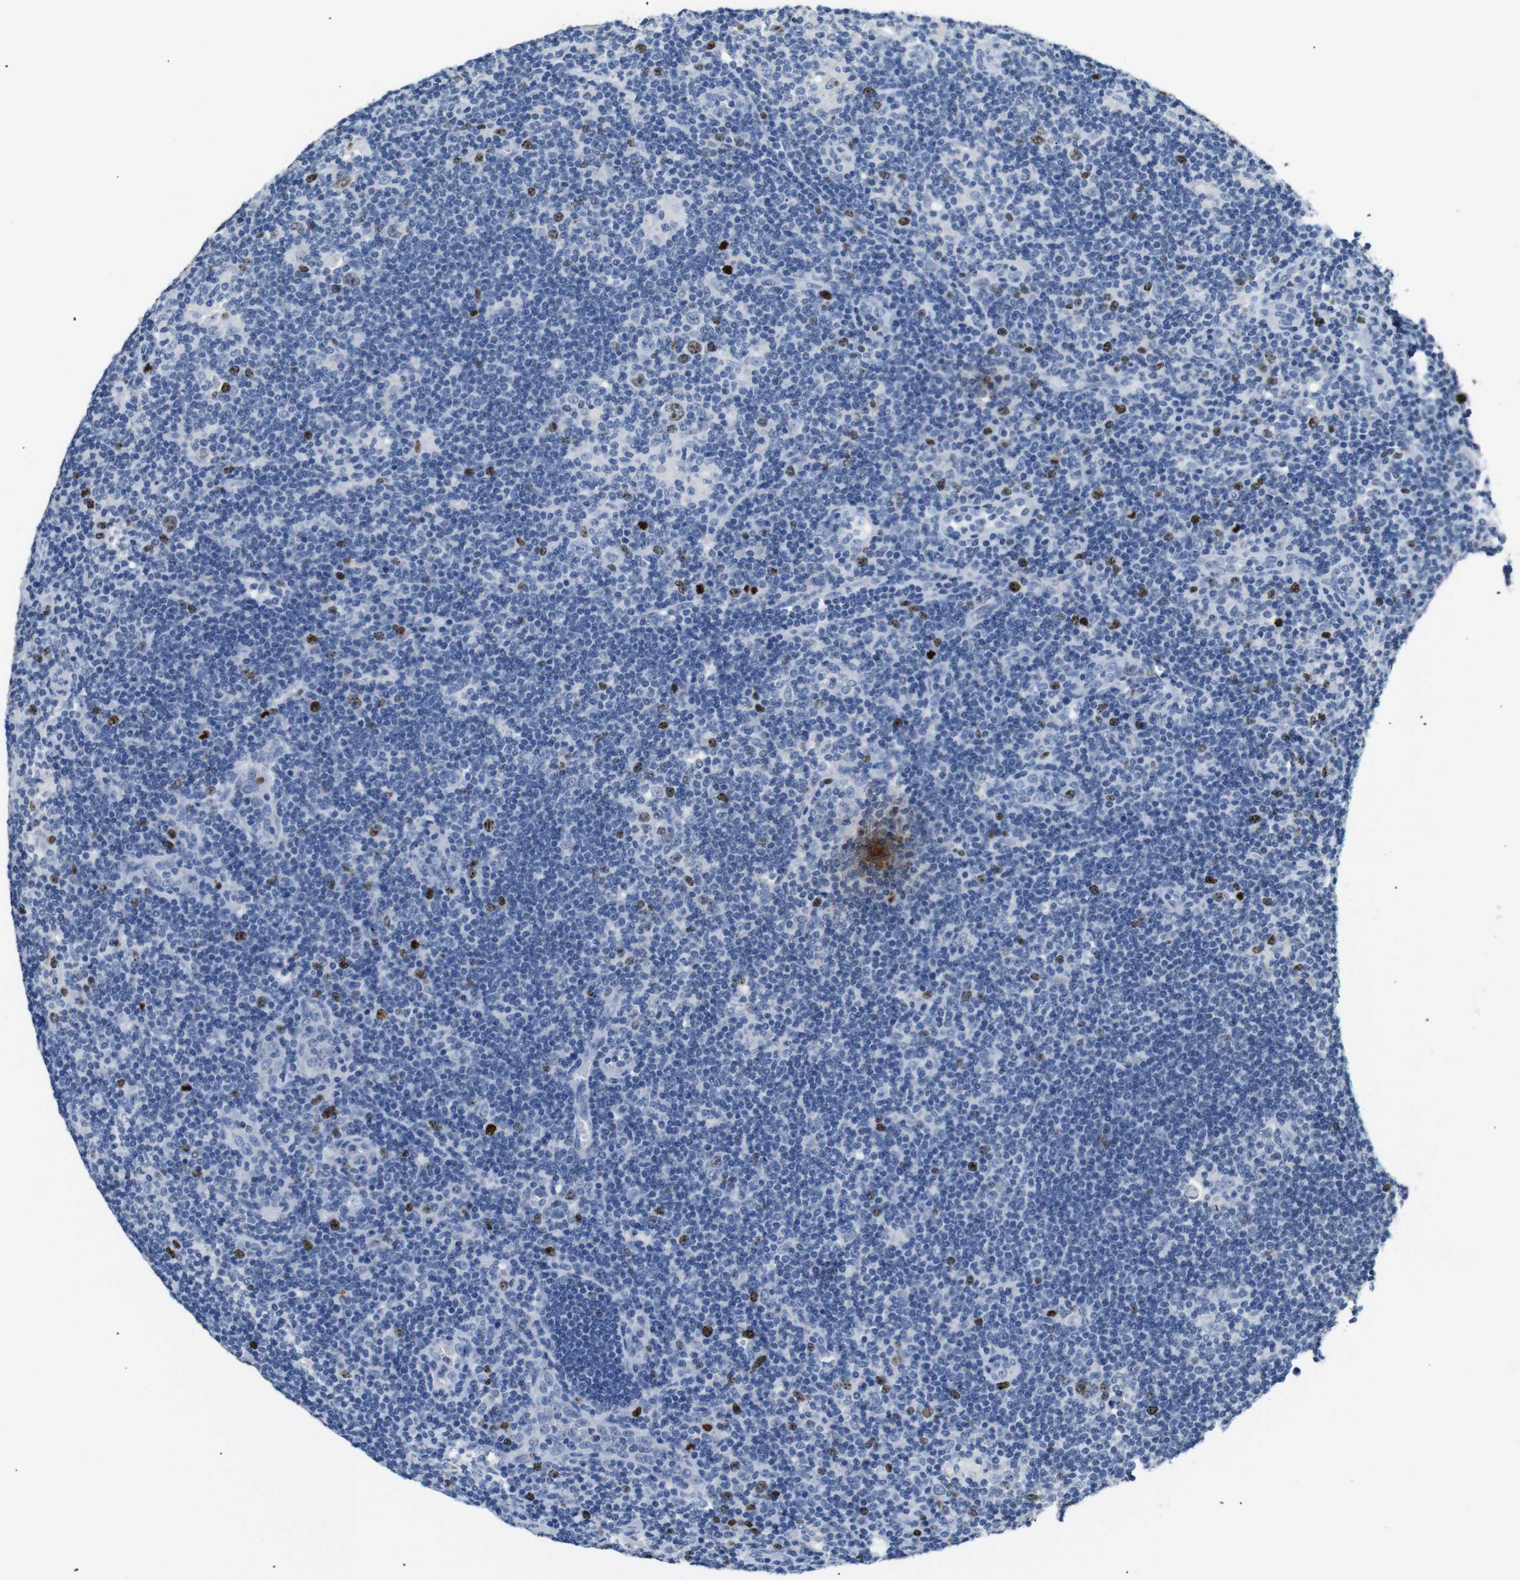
{"staining": {"intensity": "moderate", "quantity": "25%-75%", "location": "nuclear"}, "tissue": "lymphoma", "cell_type": "Tumor cells", "image_type": "cancer", "snomed": [{"axis": "morphology", "description": "Hodgkin's disease, NOS"}, {"axis": "topography", "description": "Lymph node"}], "caption": "A medium amount of moderate nuclear staining is seen in about 25%-75% of tumor cells in lymphoma tissue.", "gene": "INCENP", "patient": {"sex": "female", "age": 57}}